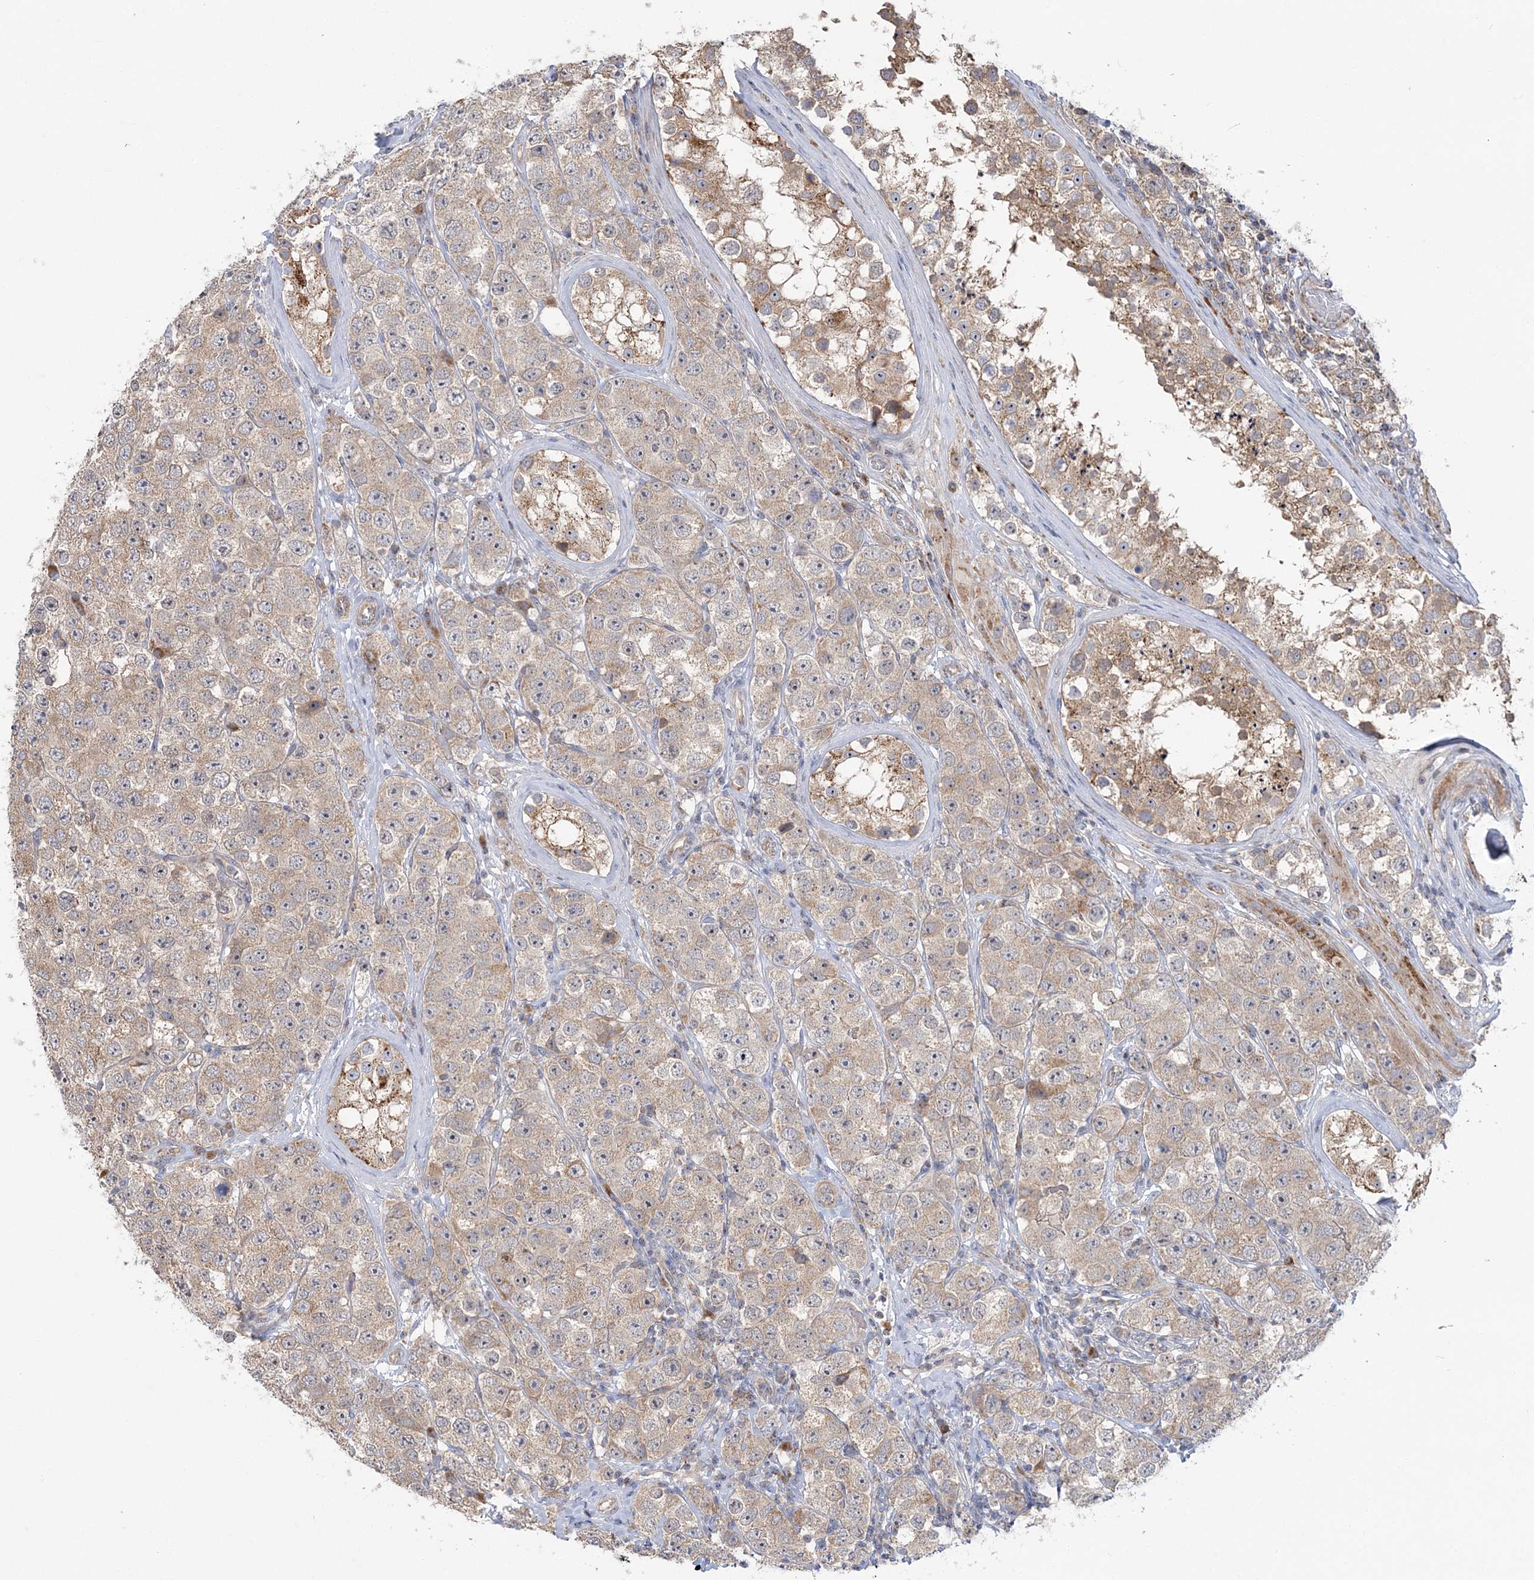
{"staining": {"intensity": "weak", "quantity": ">75%", "location": "cytoplasmic/membranous"}, "tissue": "testis cancer", "cell_type": "Tumor cells", "image_type": "cancer", "snomed": [{"axis": "morphology", "description": "Seminoma, NOS"}, {"axis": "topography", "description": "Testis"}], "caption": "Protein staining exhibits weak cytoplasmic/membranous expression in about >75% of tumor cells in testis cancer. The protein of interest is shown in brown color, while the nuclei are stained blue.", "gene": "MMADHC", "patient": {"sex": "male", "age": 28}}